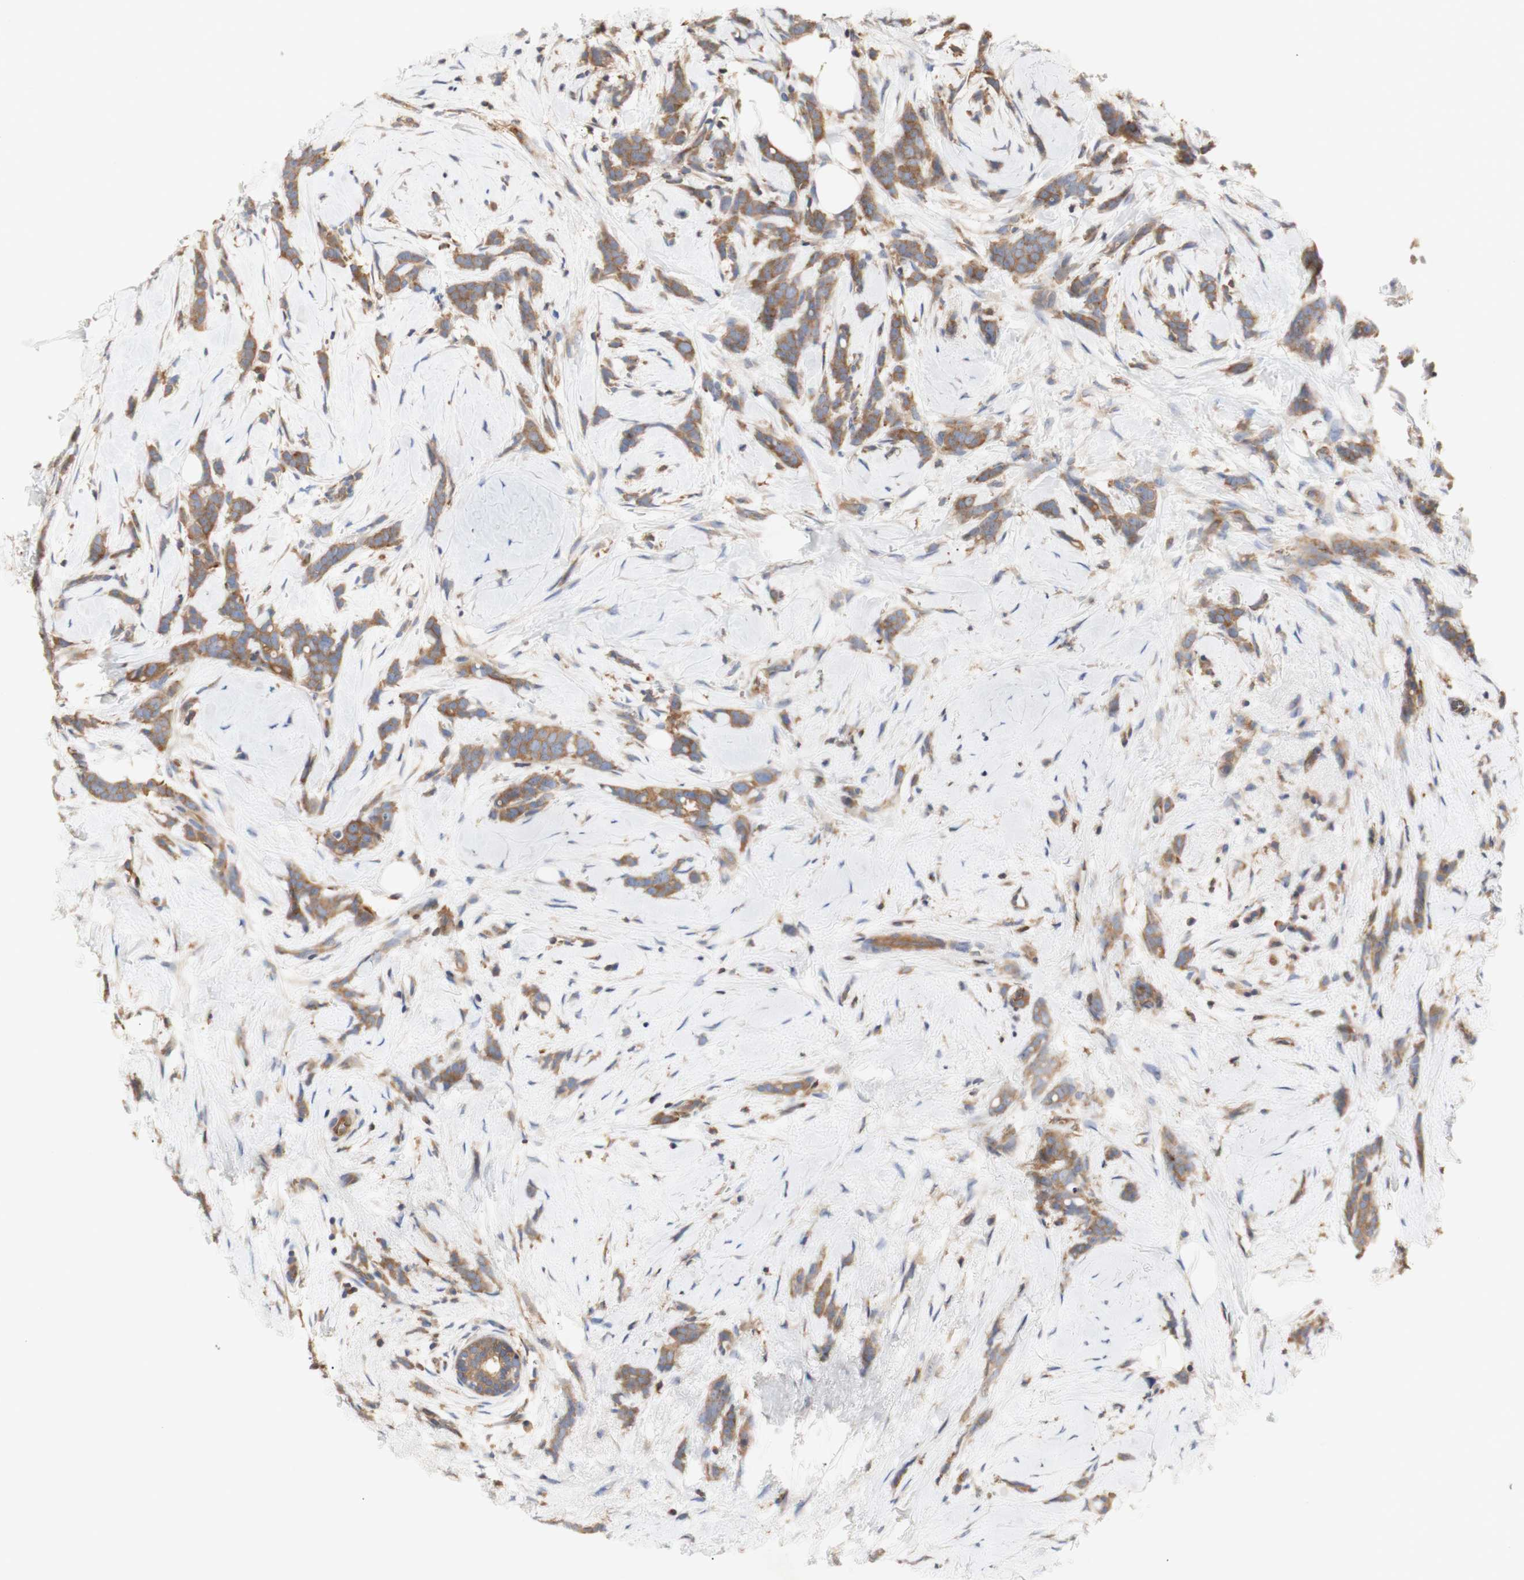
{"staining": {"intensity": "moderate", "quantity": ">75%", "location": "cytoplasmic/membranous"}, "tissue": "breast cancer", "cell_type": "Tumor cells", "image_type": "cancer", "snomed": [{"axis": "morphology", "description": "Lobular carcinoma, in situ"}, {"axis": "morphology", "description": "Lobular carcinoma"}, {"axis": "topography", "description": "Breast"}], "caption": "A medium amount of moderate cytoplasmic/membranous positivity is appreciated in about >75% of tumor cells in lobular carcinoma in situ (breast) tissue.", "gene": "IKBKG", "patient": {"sex": "female", "age": 41}}